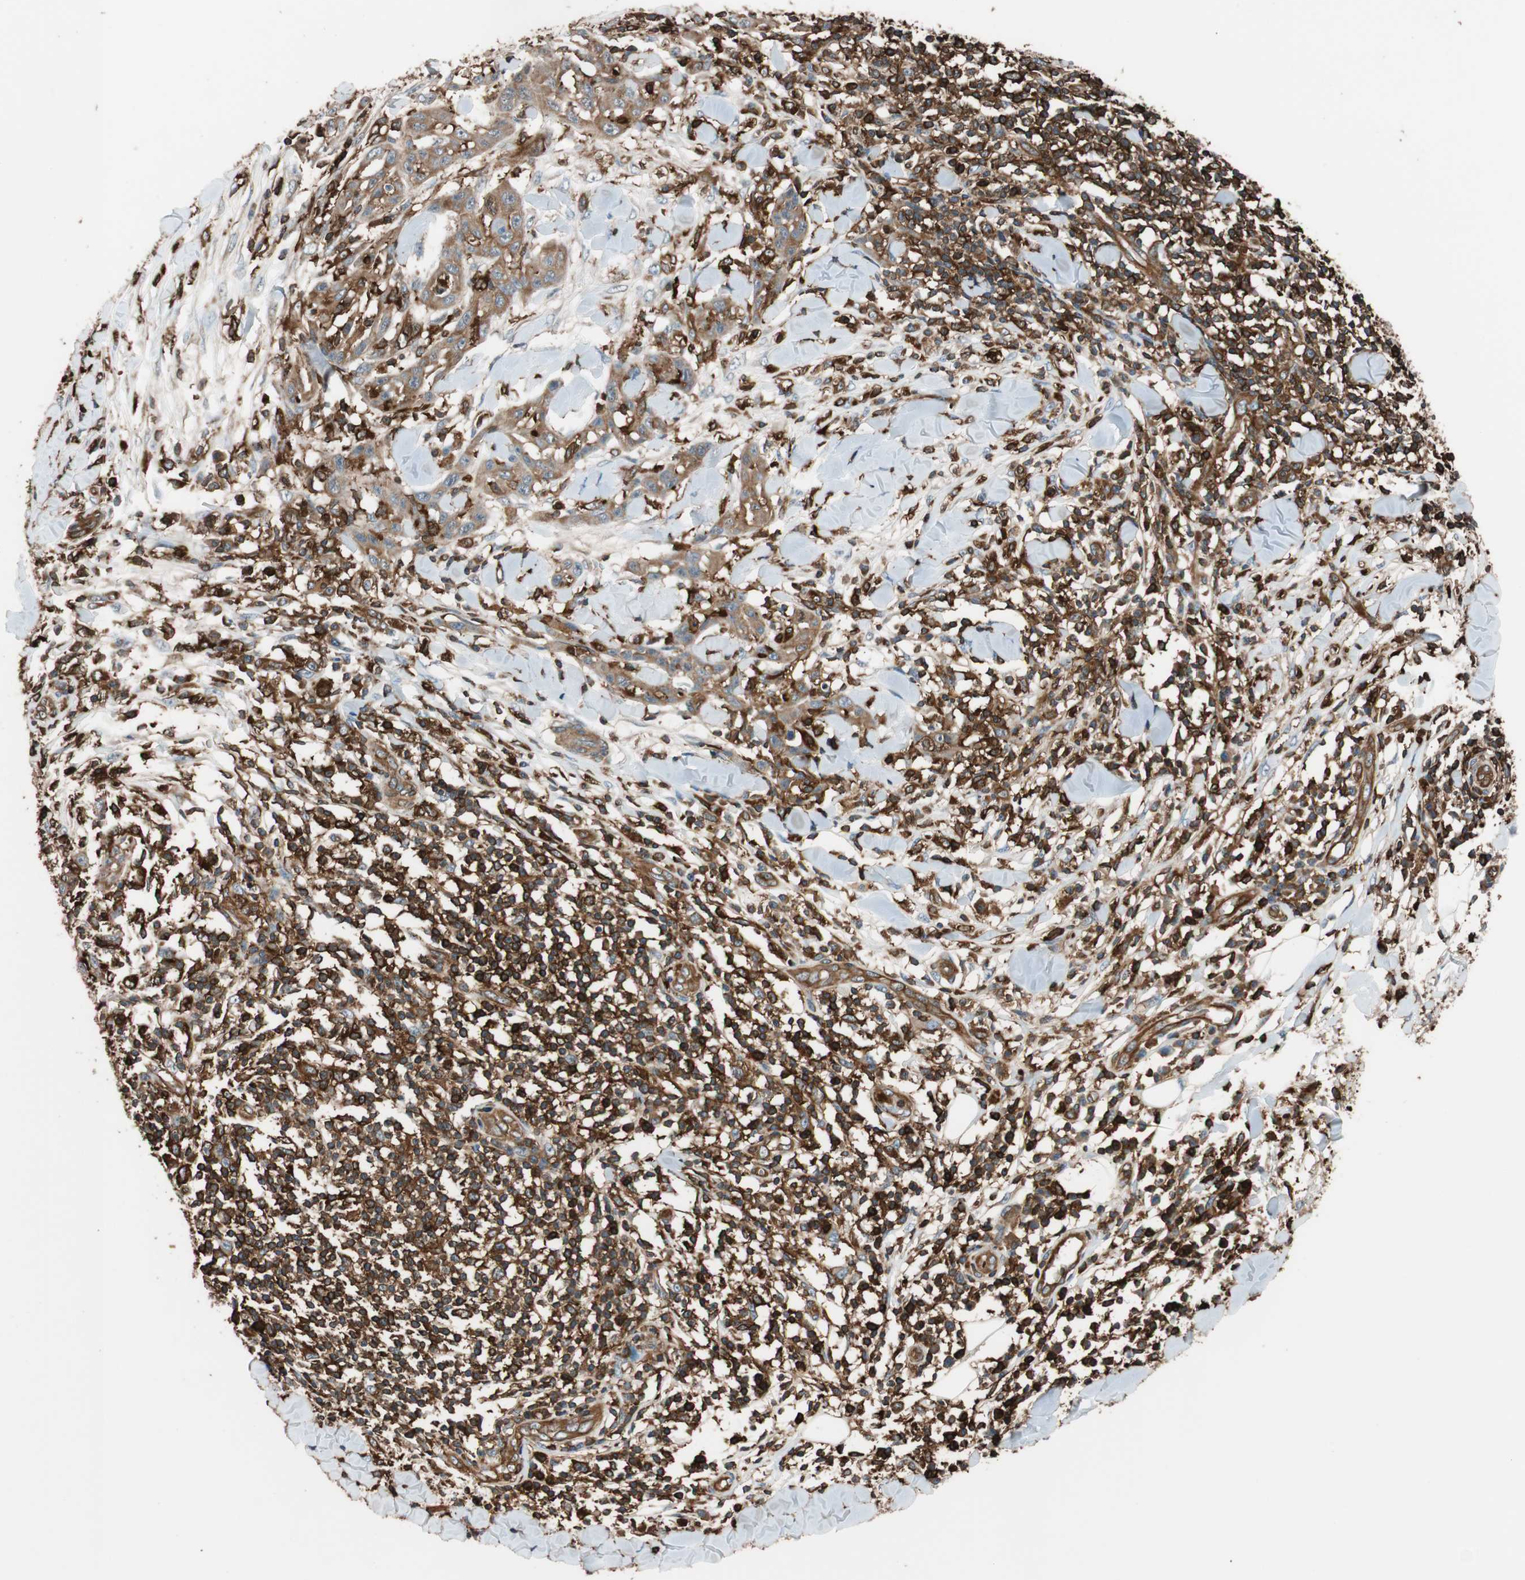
{"staining": {"intensity": "moderate", "quantity": ">75%", "location": "cytoplasmic/membranous"}, "tissue": "skin cancer", "cell_type": "Tumor cells", "image_type": "cancer", "snomed": [{"axis": "morphology", "description": "Squamous cell carcinoma, NOS"}, {"axis": "topography", "description": "Skin"}], "caption": "Brown immunohistochemical staining in human squamous cell carcinoma (skin) exhibits moderate cytoplasmic/membranous positivity in about >75% of tumor cells.", "gene": "VASP", "patient": {"sex": "male", "age": 24}}